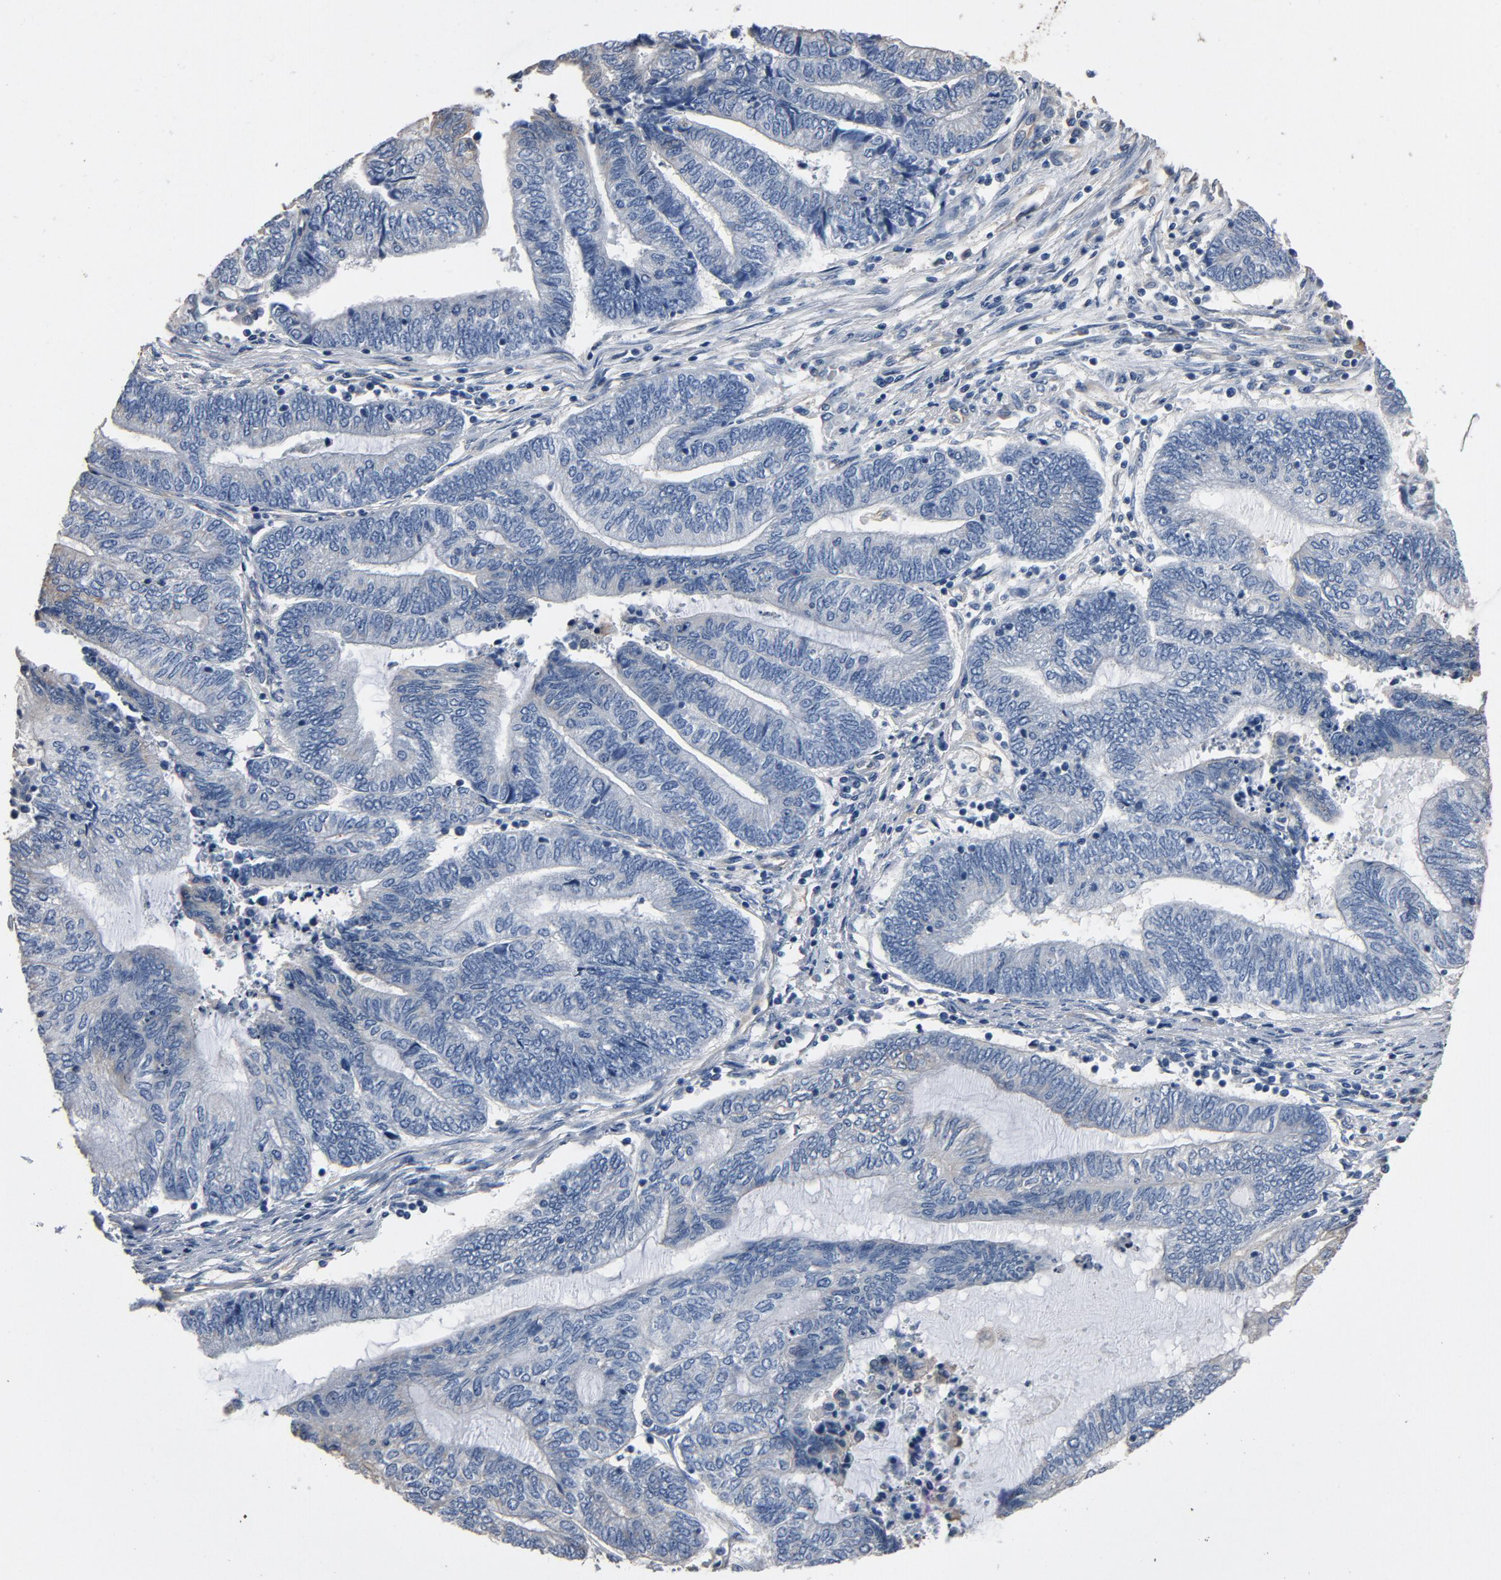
{"staining": {"intensity": "negative", "quantity": "none", "location": "none"}, "tissue": "endometrial cancer", "cell_type": "Tumor cells", "image_type": "cancer", "snomed": [{"axis": "morphology", "description": "Adenocarcinoma, NOS"}, {"axis": "topography", "description": "Uterus"}, {"axis": "topography", "description": "Endometrium"}], "caption": "Immunohistochemistry photomicrograph of neoplastic tissue: human endometrial adenocarcinoma stained with DAB demonstrates no significant protein positivity in tumor cells. (Brightfield microscopy of DAB (3,3'-diaminobenzidine) immunohistochemistry (IHC) at high magnification).", "gene": "SOX6", "patient": {"sex": "female", "age": 70}}